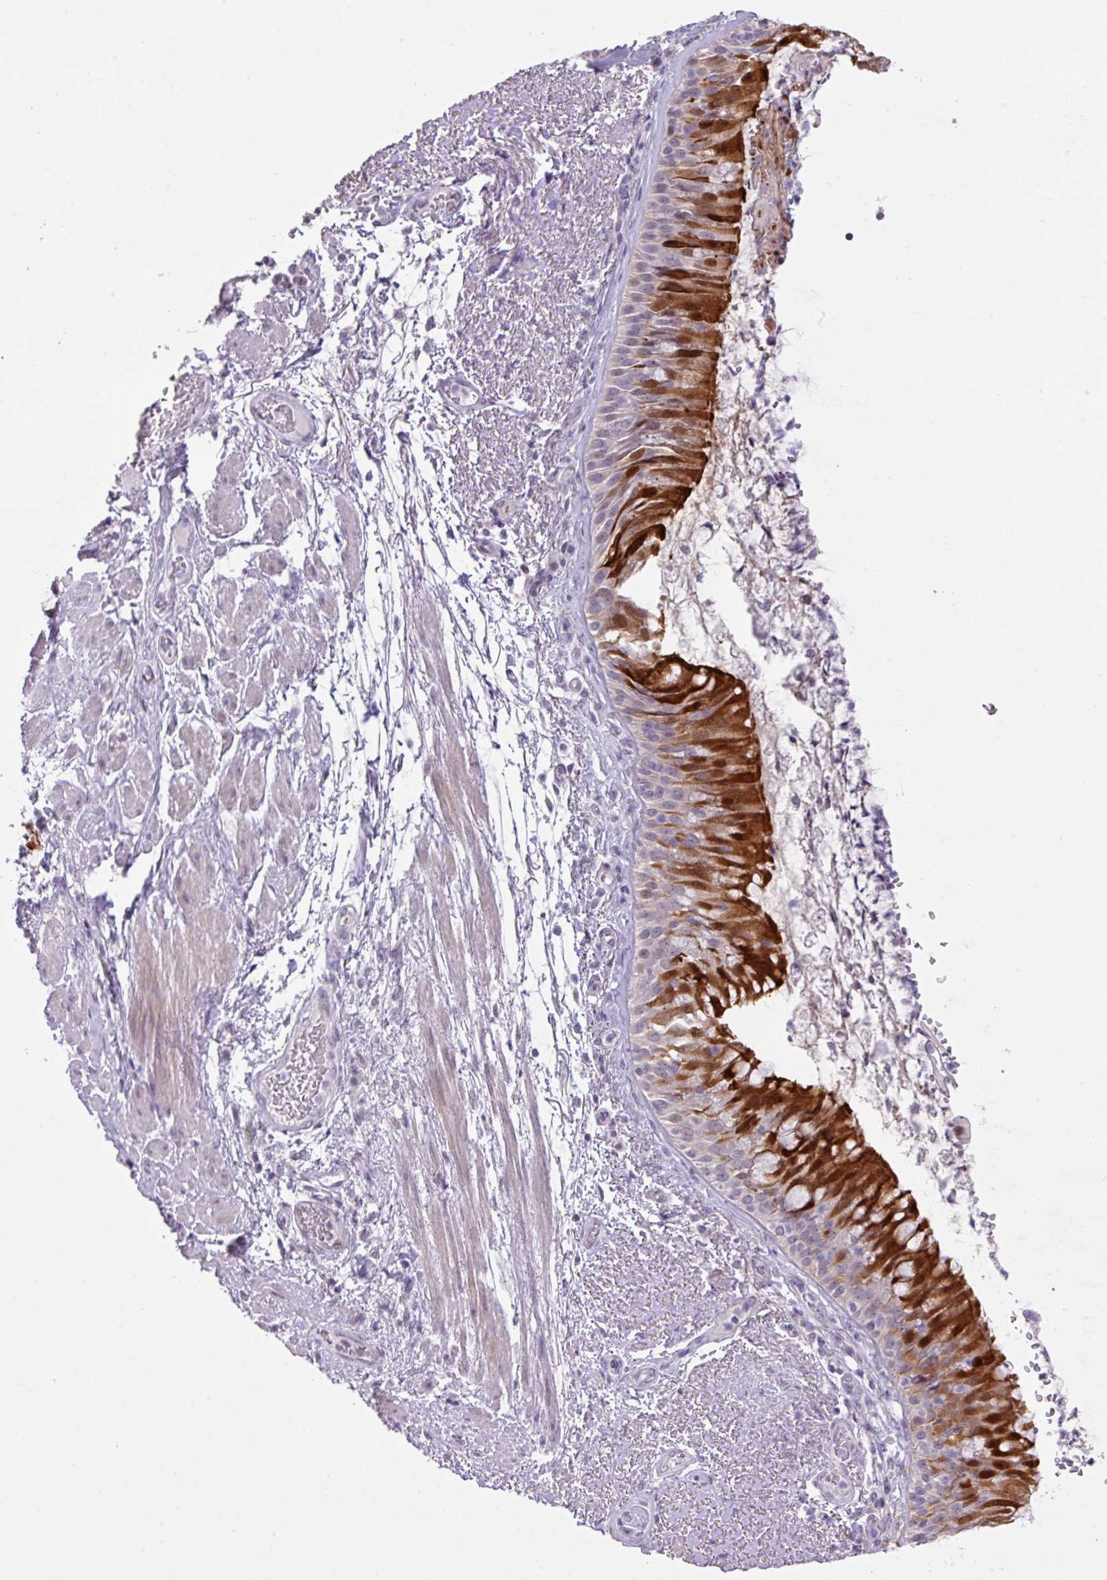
{"staining": {"intensity": "strong", "quantity": "25%-75%", "location": "cytoplasmic/membranous,nuclear"}, "tissue": "bronchus", "cell_type": "Respiratory epithelial cells", "image_type": "normal", "snomed": [{"axis": "morphology", "description": "Normal tissue, NOS"}, {"axis": "topography", "description": "Cartilage tissue"}, {"axis": "topography", "description": "Bronchus"}], "caption": "A photomicrograph of human bronchus stained for a protein demonstrates strong cytoplasmic/membranous,nuclear brown staining in respiratory epithelial cells.", "gene": "ANKRD13B", "patient": {"sex": "male", "age": 63}}